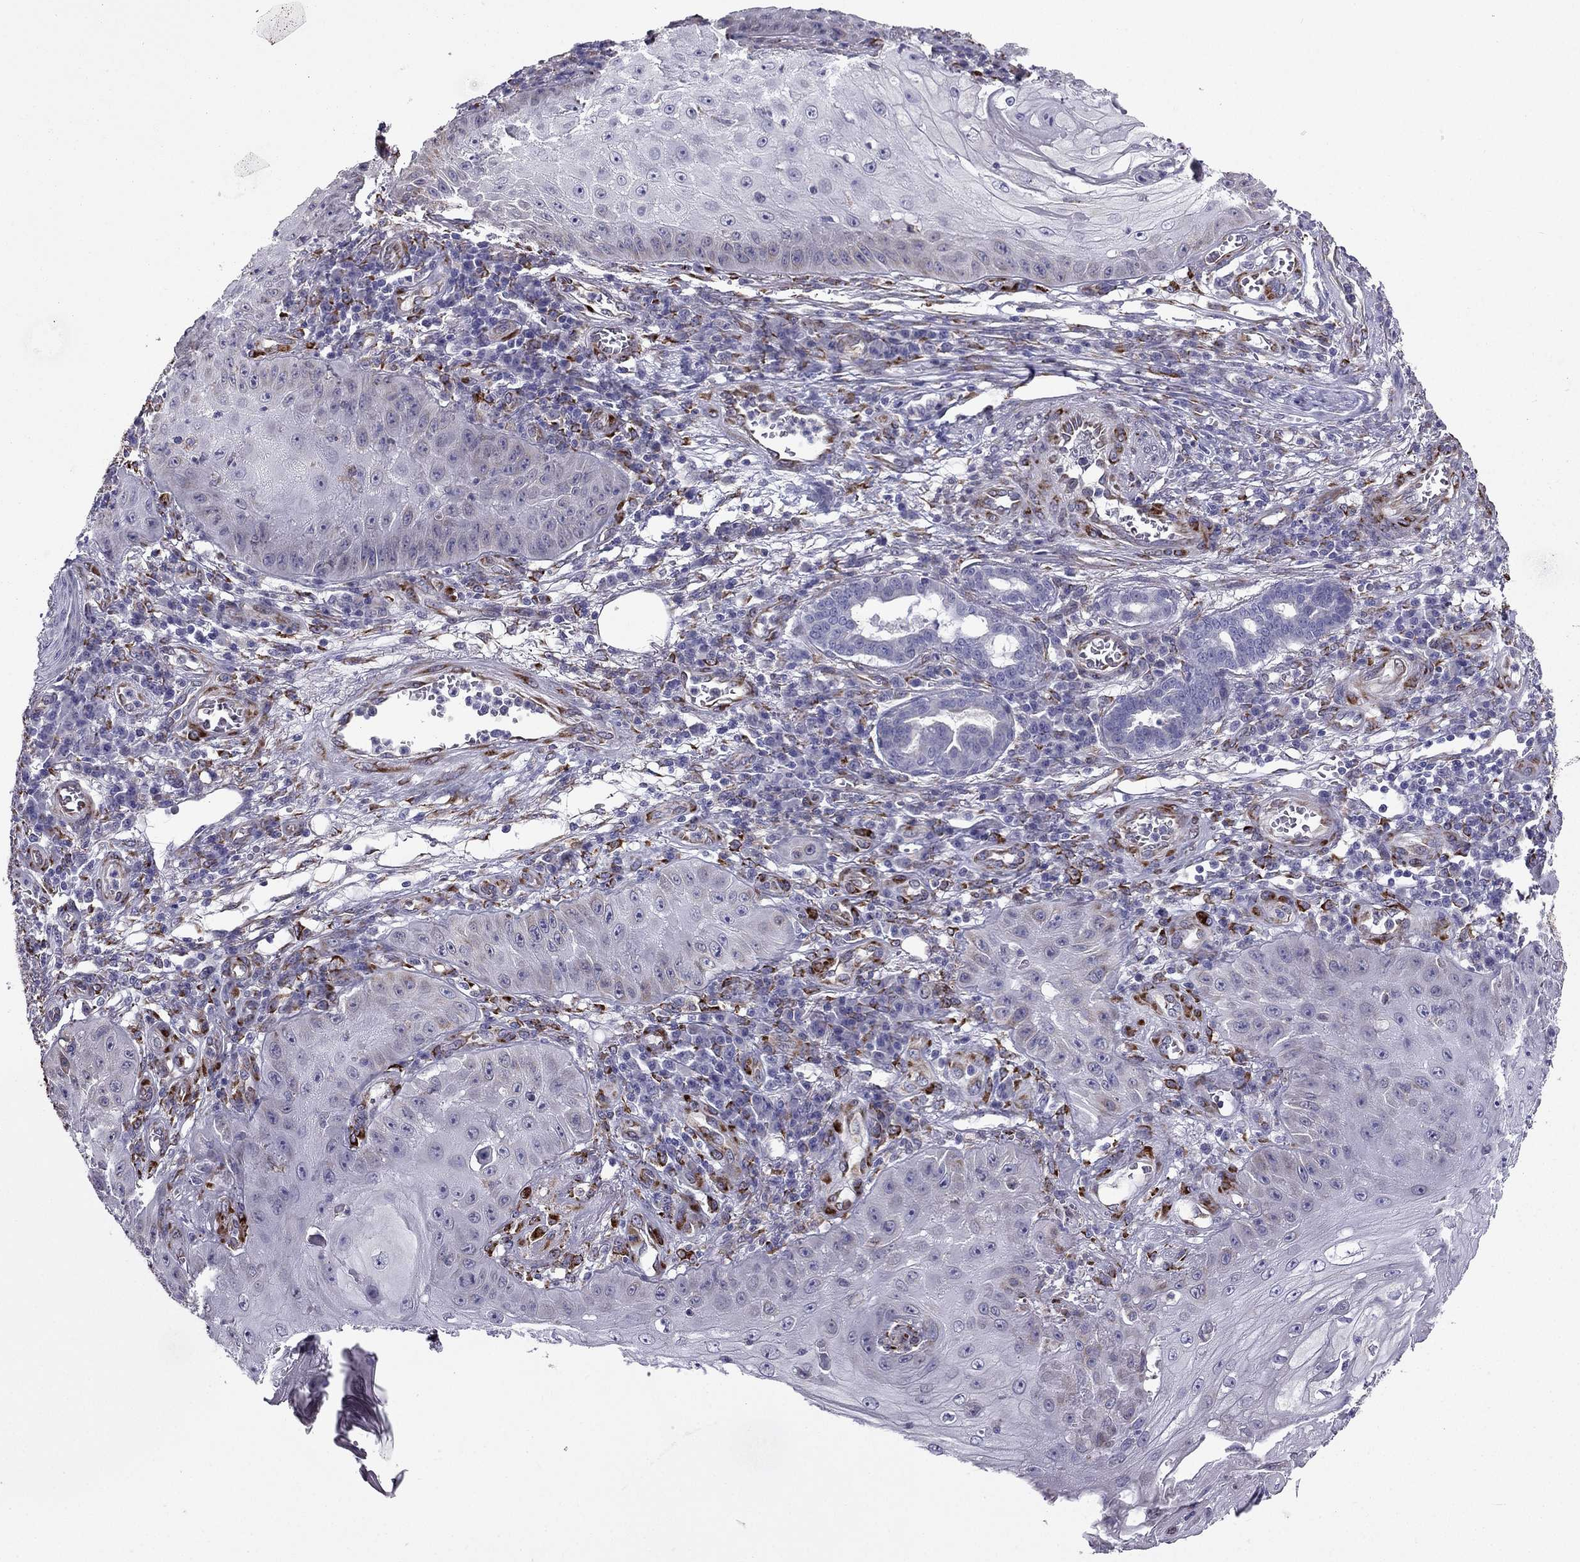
{"staining": {"intensity": "negative", "quantity": "none", "location": "none"}, "tissue": "skin cancer", "cell_type": "Tumor cells", "image_type": "cancer", "snomed": [{"axis": "morphology", "description": "Squamous cell carcinoma, NOS"}, {"axis": "topography", "description": "Skin"}], "caption": "Protein analysis of skin cancer shows no significant staining in tumor cells.", "gene": "IKBIP", "patient": {"sex": "male", "age": 70}}